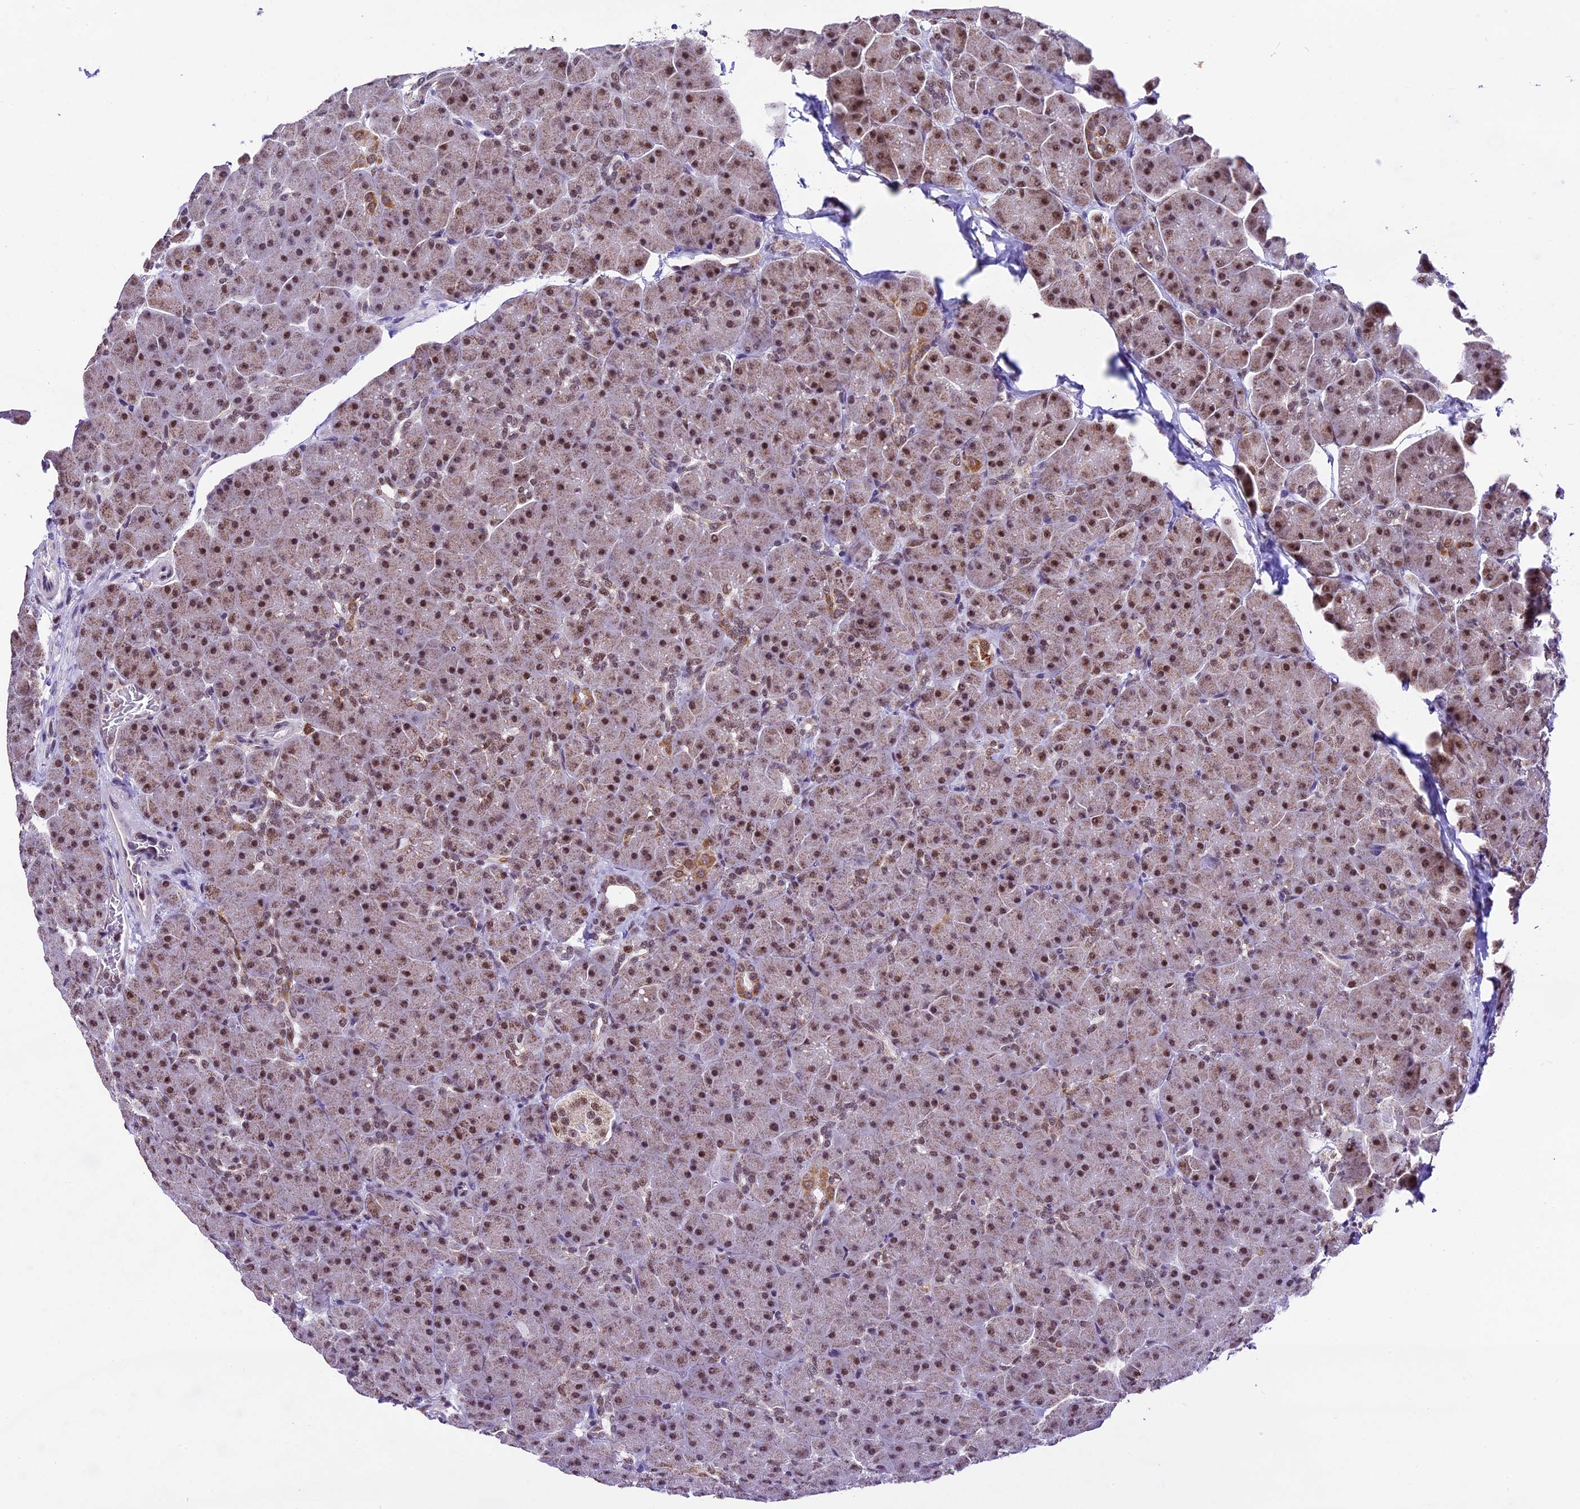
{"staining": {"intensity": "moderate", "quantity": "25%-75%", "location": "cytoplasmic/membranous,nuclear"}, "tissue": "pancreas", "cell_type": "Exocrine glandular cells", "image_type": "normal", "snomed": [{"axis": "morphology", "description": "Normal tissue, NOS"}, {"axis": "topography", "description": "Pancreas"}], "caption": "Immunohistochemical staining of normal human pancreas displays 25%-75% levels of moderate cytoplasmic/membranous,nuclear protein expression in approximately 25%-75% of exocrine glandular cells. Using DAB (3,3'-diaminobenzidine) (brown) and hematoxylin (blue) stains, captured at high magnification using brightfield microscopy.", "gene": "CARS2", "patient": {"sex": "male", "age": 66}}